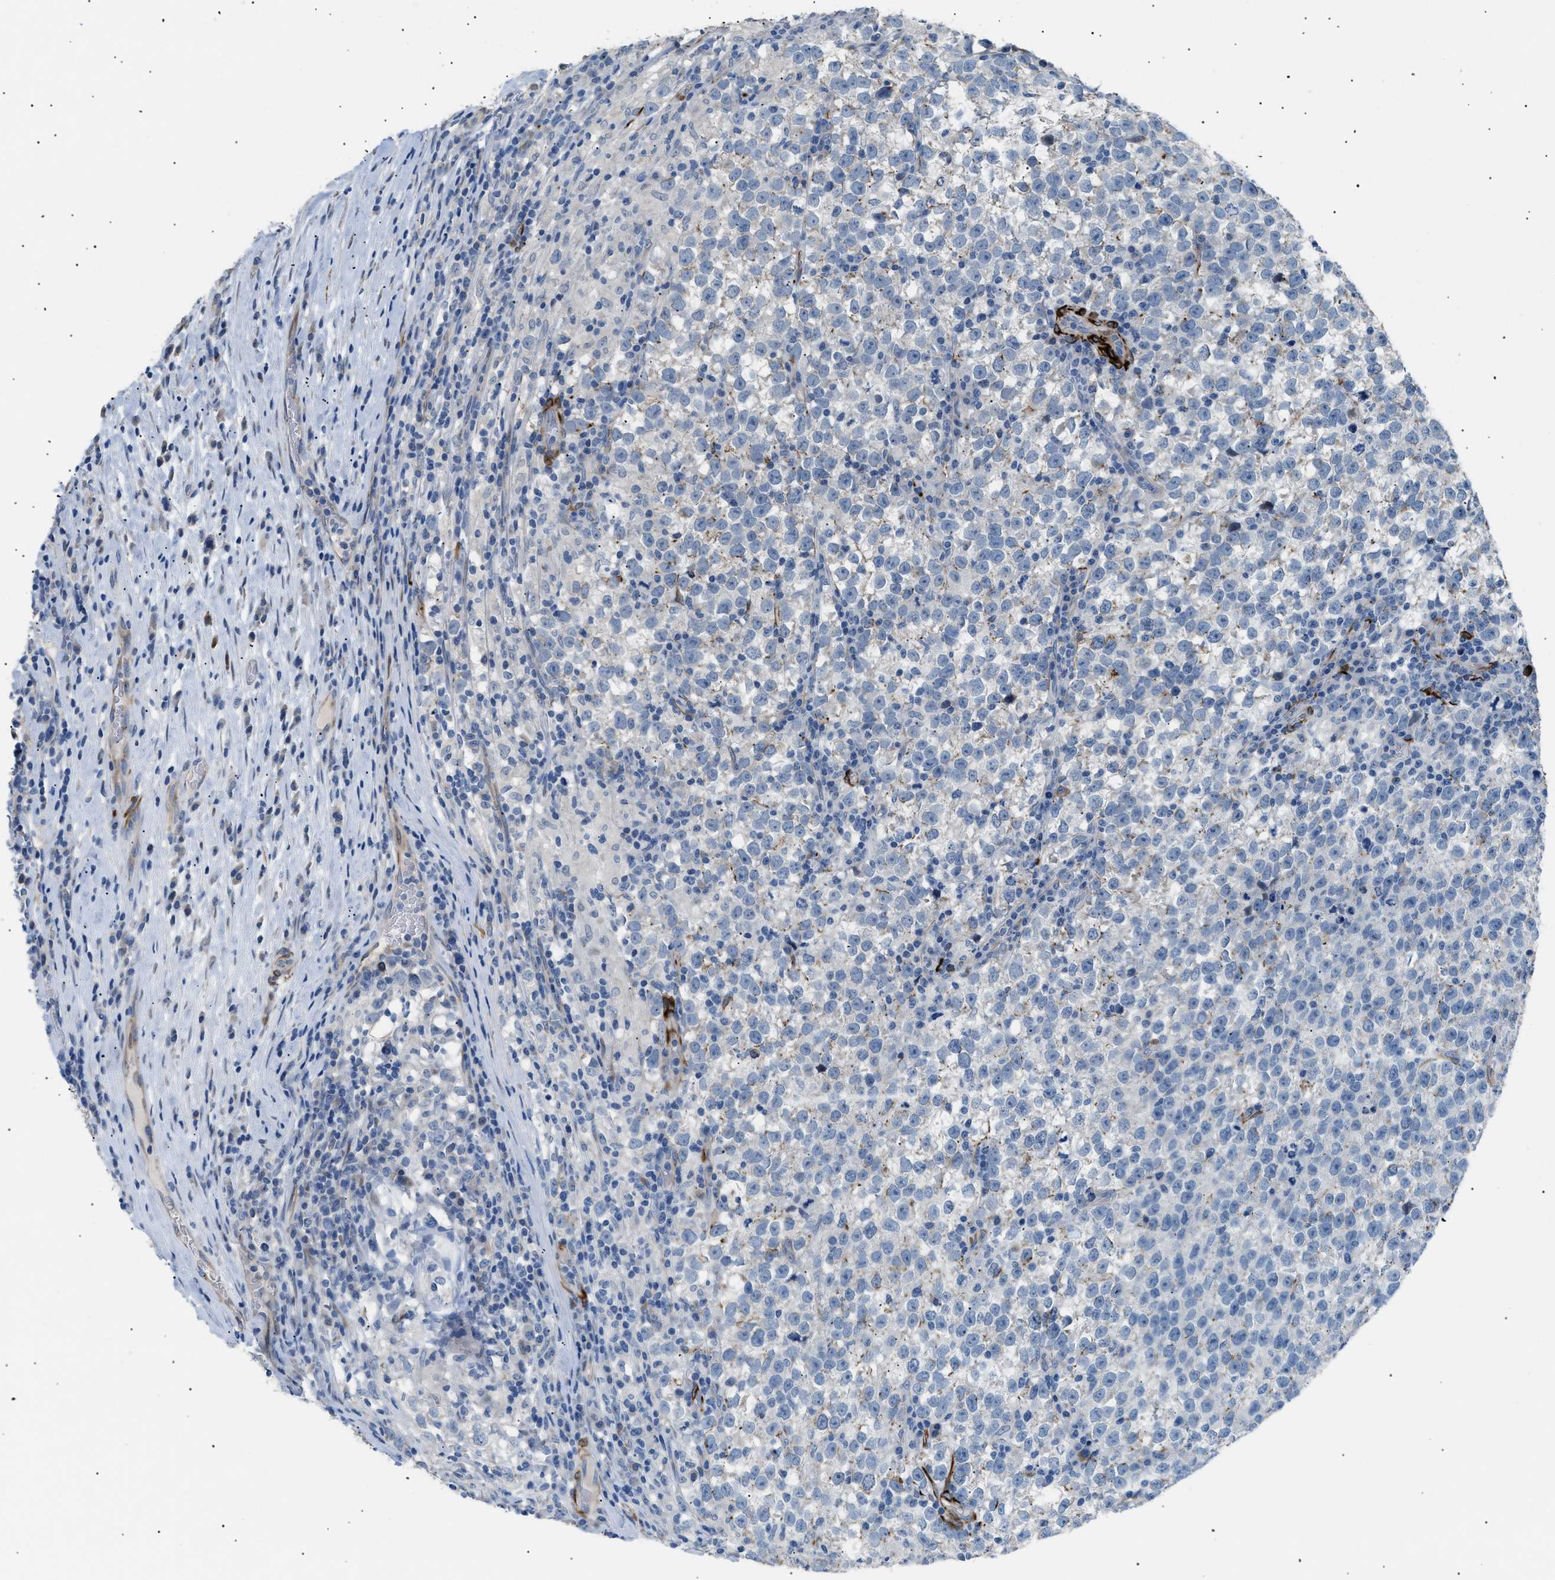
{"staining": {"intensity": "negative", "quantity": "none", "location": "none"}, "tissue": "testis cancer", "cell_type": "Tumor cells", "image_type": "cancer", "snomed": [{"axis": "morphology", "description": "Normal tissue, NOS"}, {"axis": "morphology", "description": "Seminoma, NOS"}, {"axis": "topography", "description": "Testis"}], "caption": "Tumor cells are negative for brown protein staining in testis cancer.", "gene": "ICA1", "patient": {"sex": "male", "age": 43}}